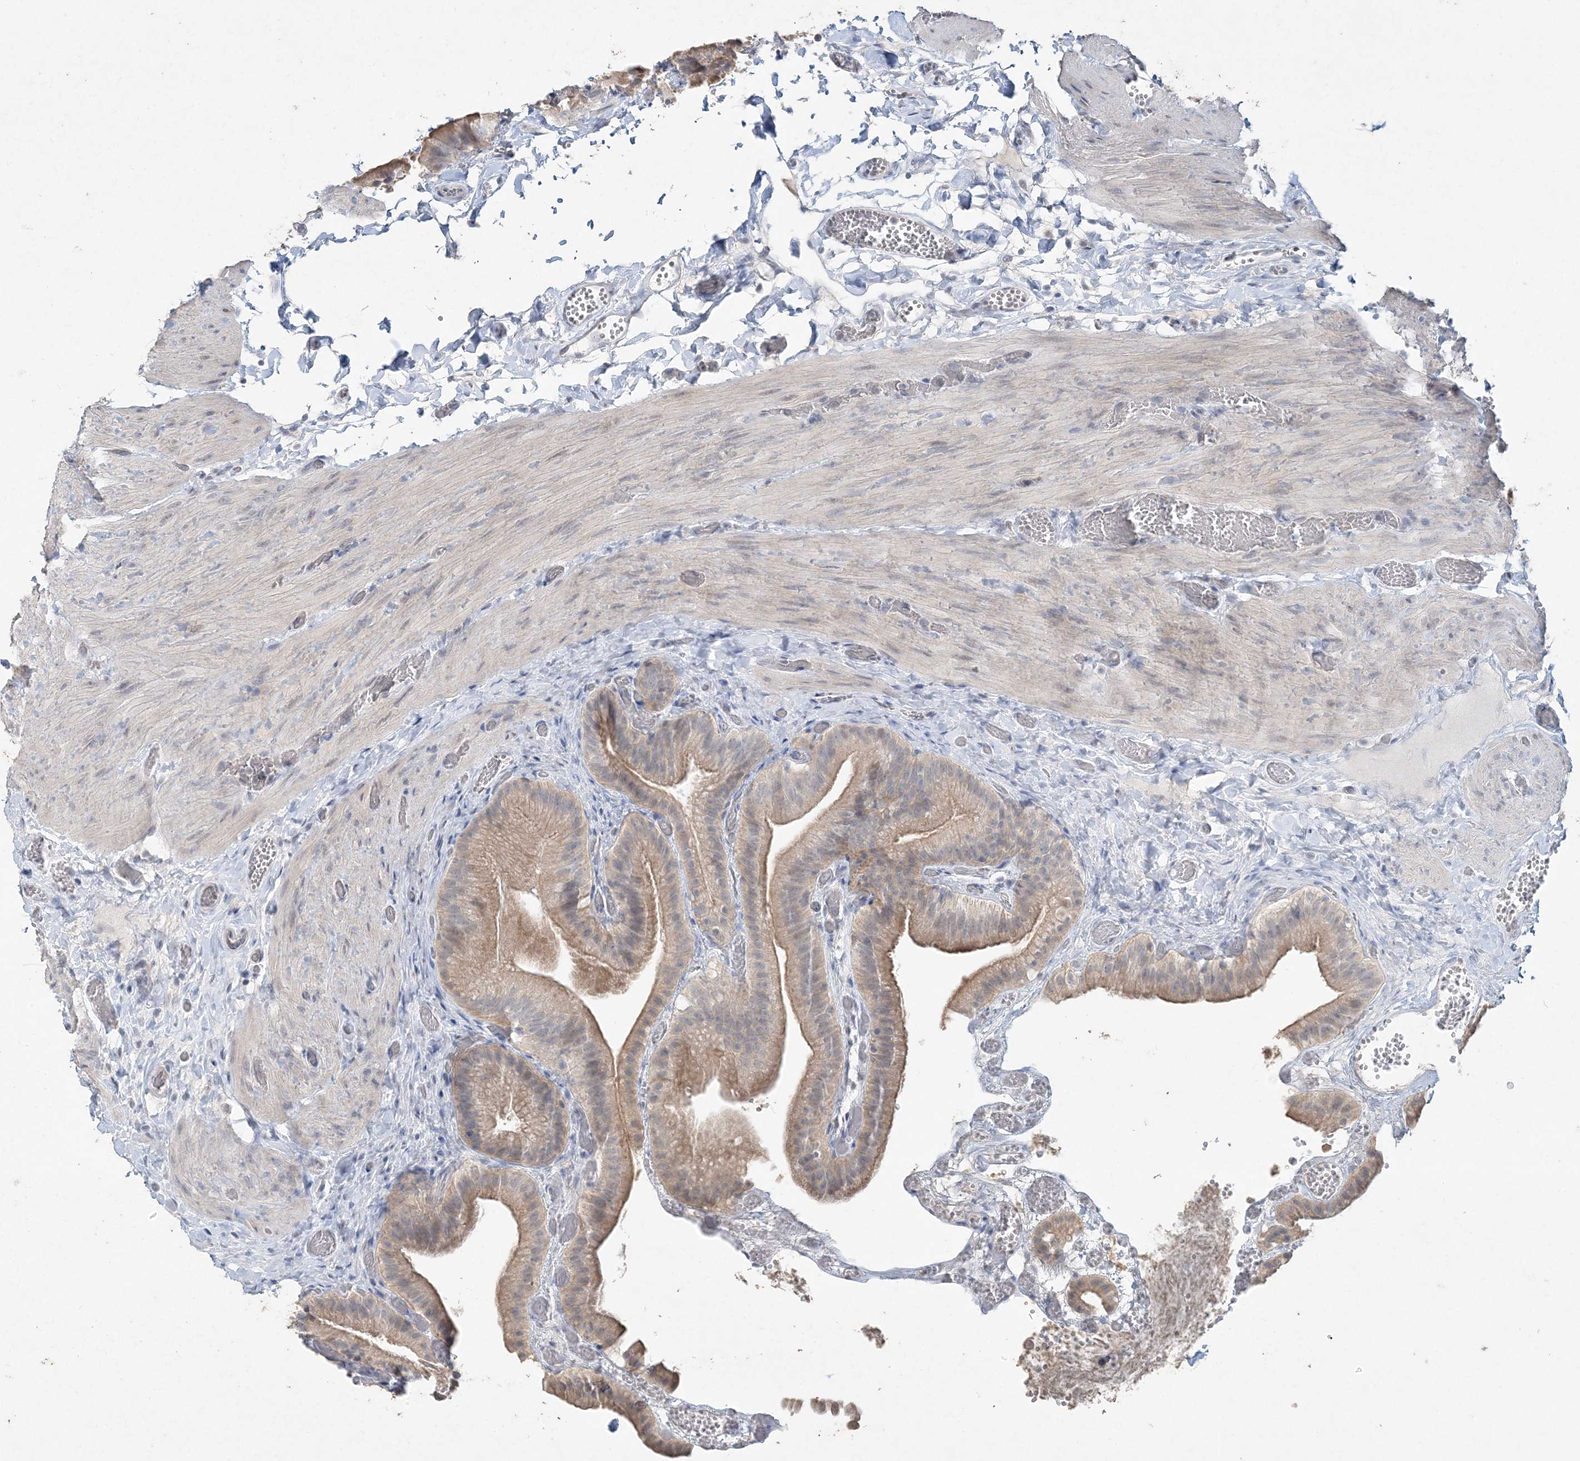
{"staining": {"intensity": "weak", "quantity": ">75%", "location": "cytoplasmic/membranous"}, "tissue": "gallbladder", "cell_type": "Glandular cells", "image_type": "normal", "snomed": [{"axis": "morphology", "description": "Normal tissue, NOS"}, {"axis": "topography", "description": "Gallbladder"}], "caption": "Immunohistochemical staining of normal gallbladder displays weak cytoplasmic/membranous protein staining in about >75% of glandular cells.", "gene": "DNAH5", "patient": {"sex": "female", "age": 64}}